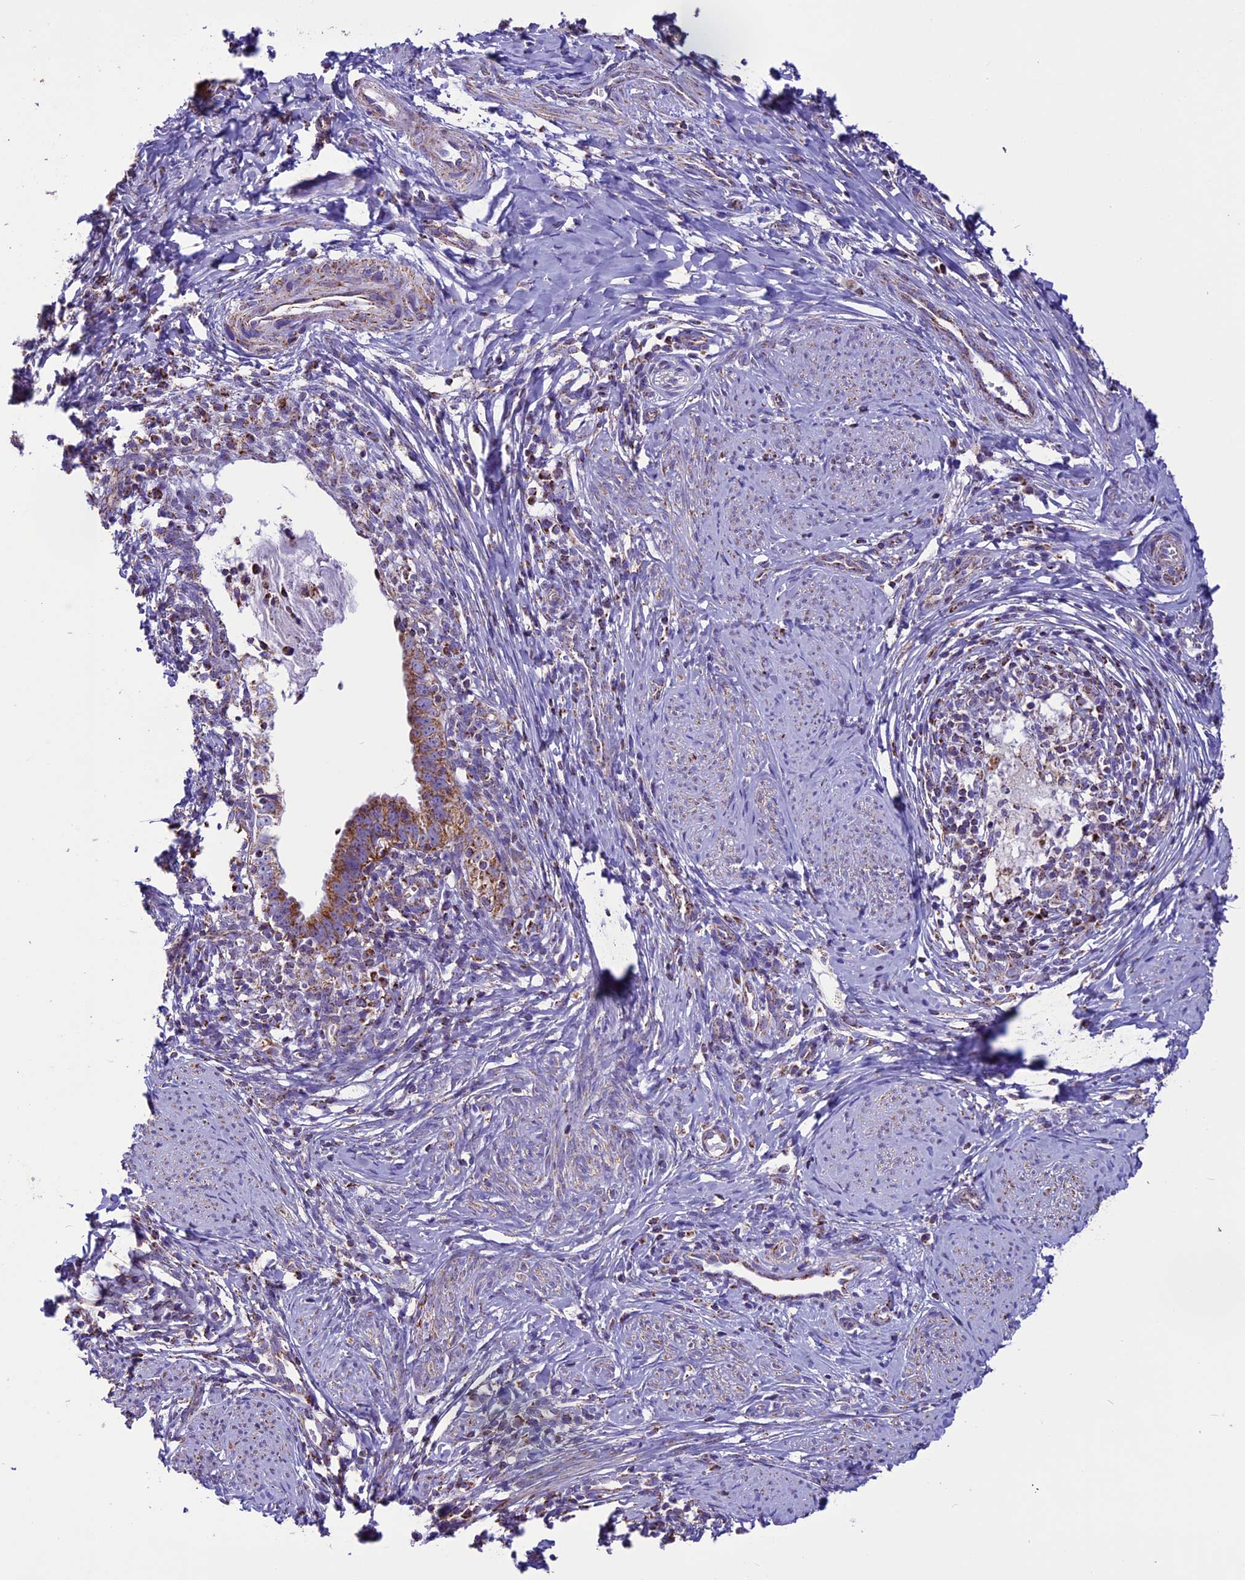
{"staining": {"intensity": "moderate", "quantity": ">75%", "location": "cytoplasmic/membranous"}, "tissue": "cervical cancer", "cell_type": "Tumor cells", "image_type": "cancer", "snomed": [{"axis": "morphology", "description": "Adenocarcinoma, NOS"}, {"axis": "topography", "description": "Cervix"}], "caption": "This is an image of IHC staining of cervical cancer, which shows moderate expression in the cytoplasmic/membranous of tumor cells.", "gene": "ICA1L", "patient": {"sex": "female", "age": 36}}